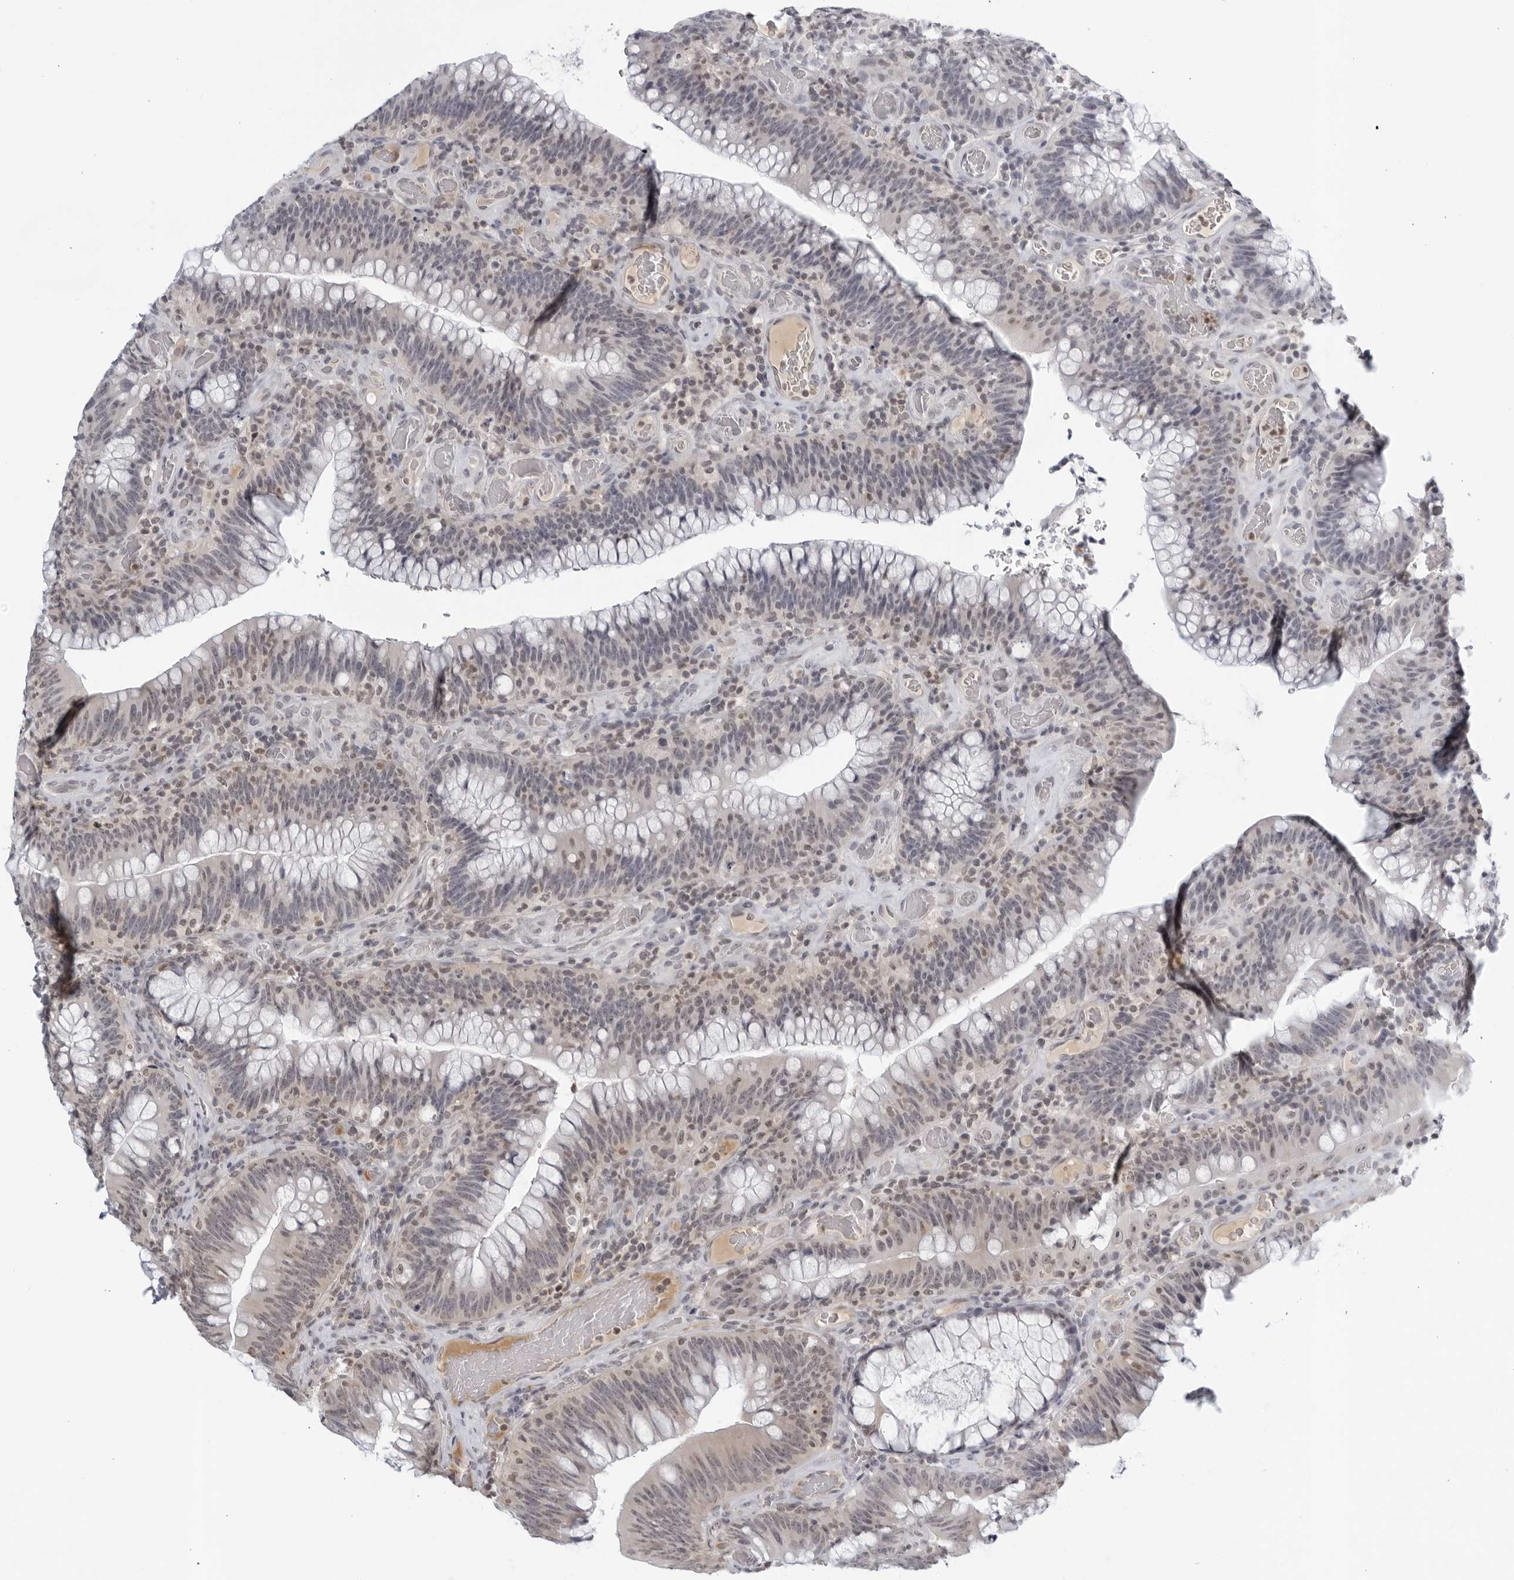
{"staining": {"intensity": "weak", "quantity": "25%-75%", "location": "nuclear"}, "tissue": "colorectal cancer", "cell_type": "Tumor cells", "image_type": "cancer", "snomed": [{"axis": "morphology", "description": "Normal tissue, NOS"}, {"axis": "topography", "description": "Colon"}], "caption": "Protein staining of colorectal cancer tissue displays weak nuclear staining in approximately 25%-75% of tumor cells.", "gene": "CC2D1B", "patient": {"sex": "female", "age": 82}}